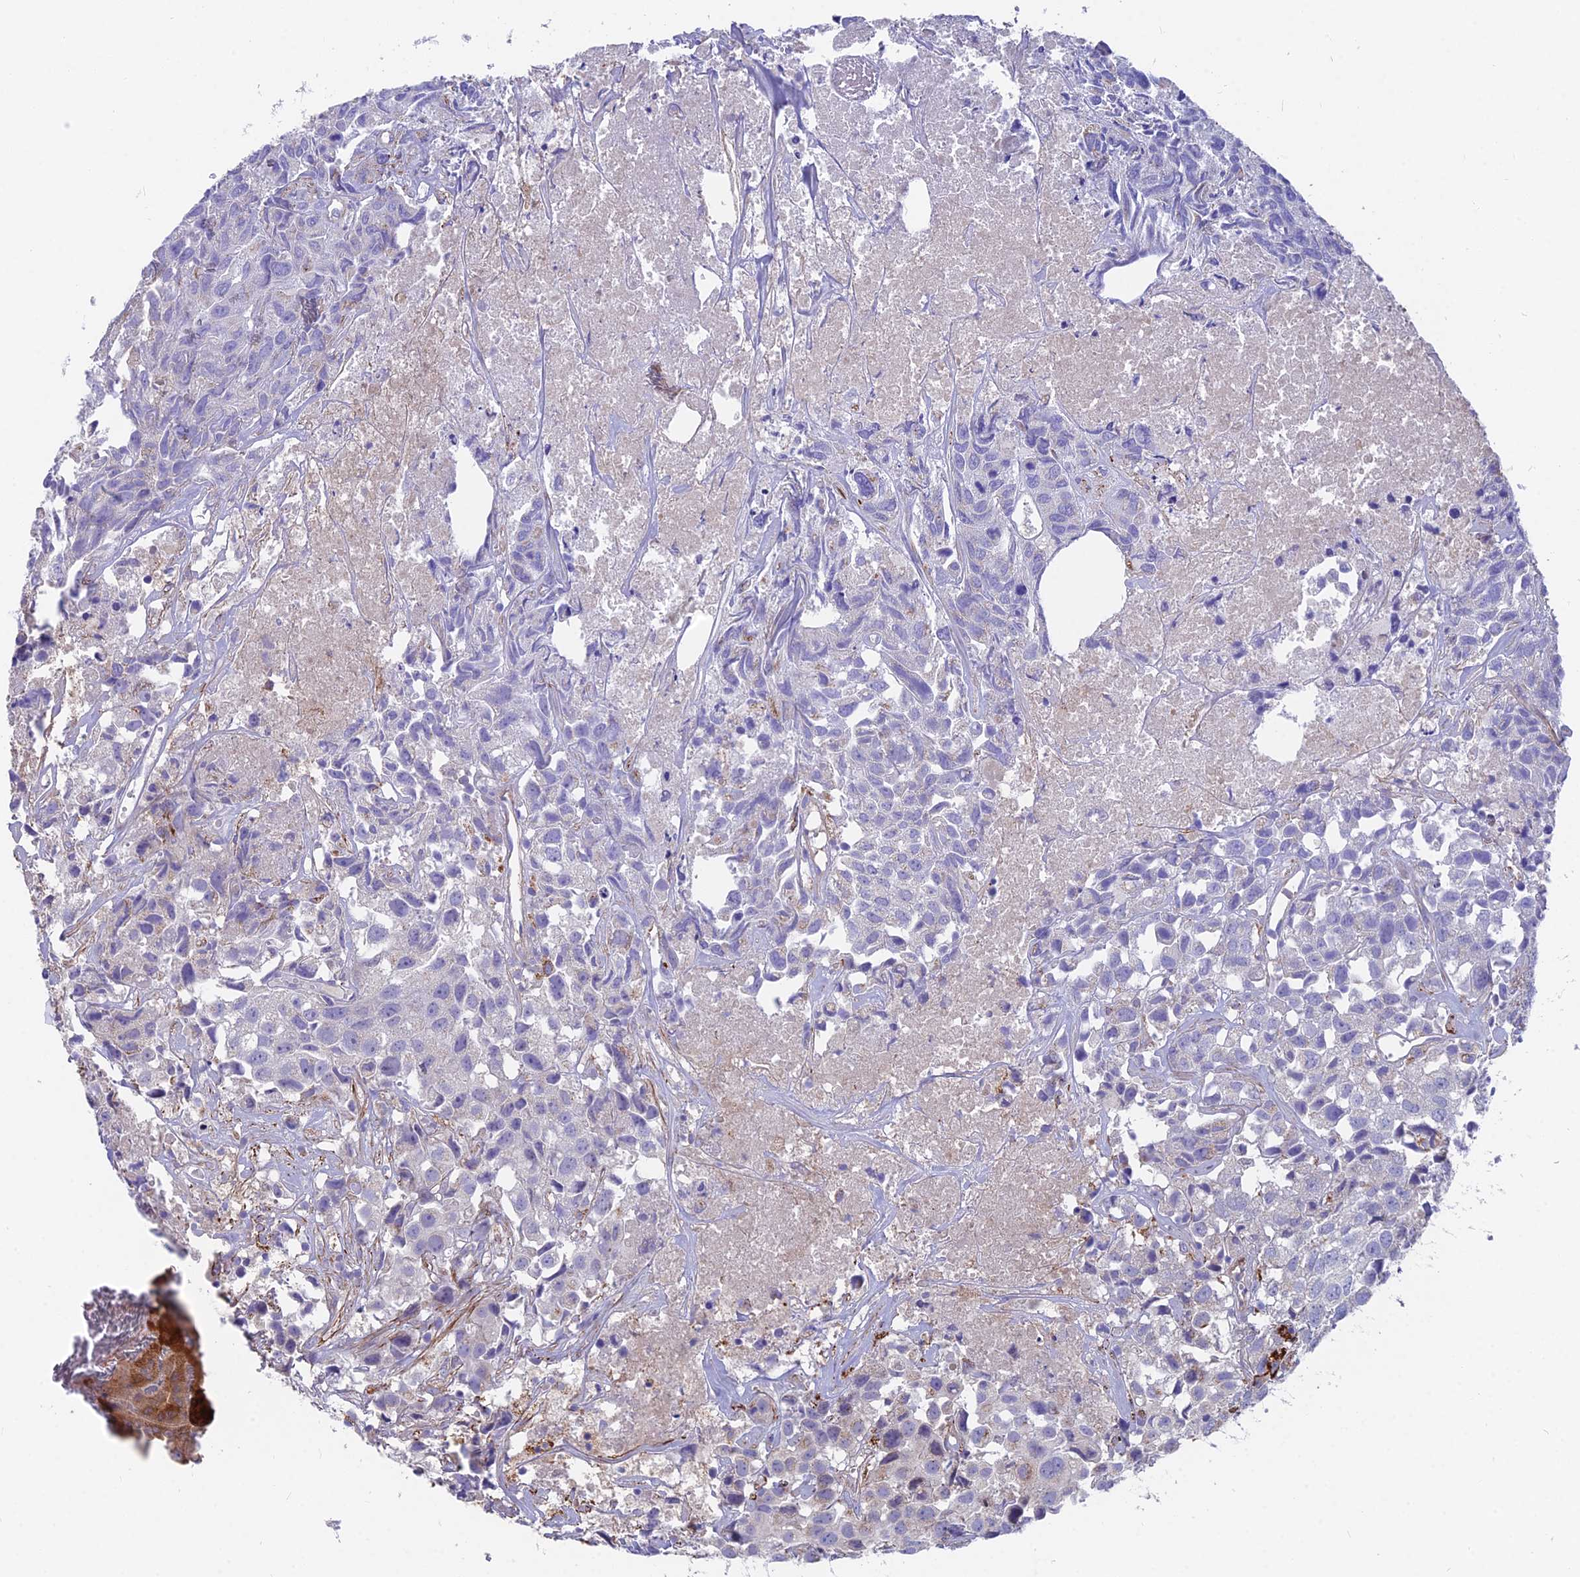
{"staining": {"intensity": "negative", "quantity": "none", "location": "none"}, "tissue": "urothelial cancer", "cell_type": "Tumor cells", "image_type": "cancer", "snomed": [{"axis": "morphology", "description": "Urothelial carcinoma, High grade"}, {"axis": "topography", "description": "Urinary bladder"}], "caption": "Tumor cells are negative for brown protein staining in urothelial cancer.", "gene": "TIGD6", "patient": {"sex": "female", "age": 75}}